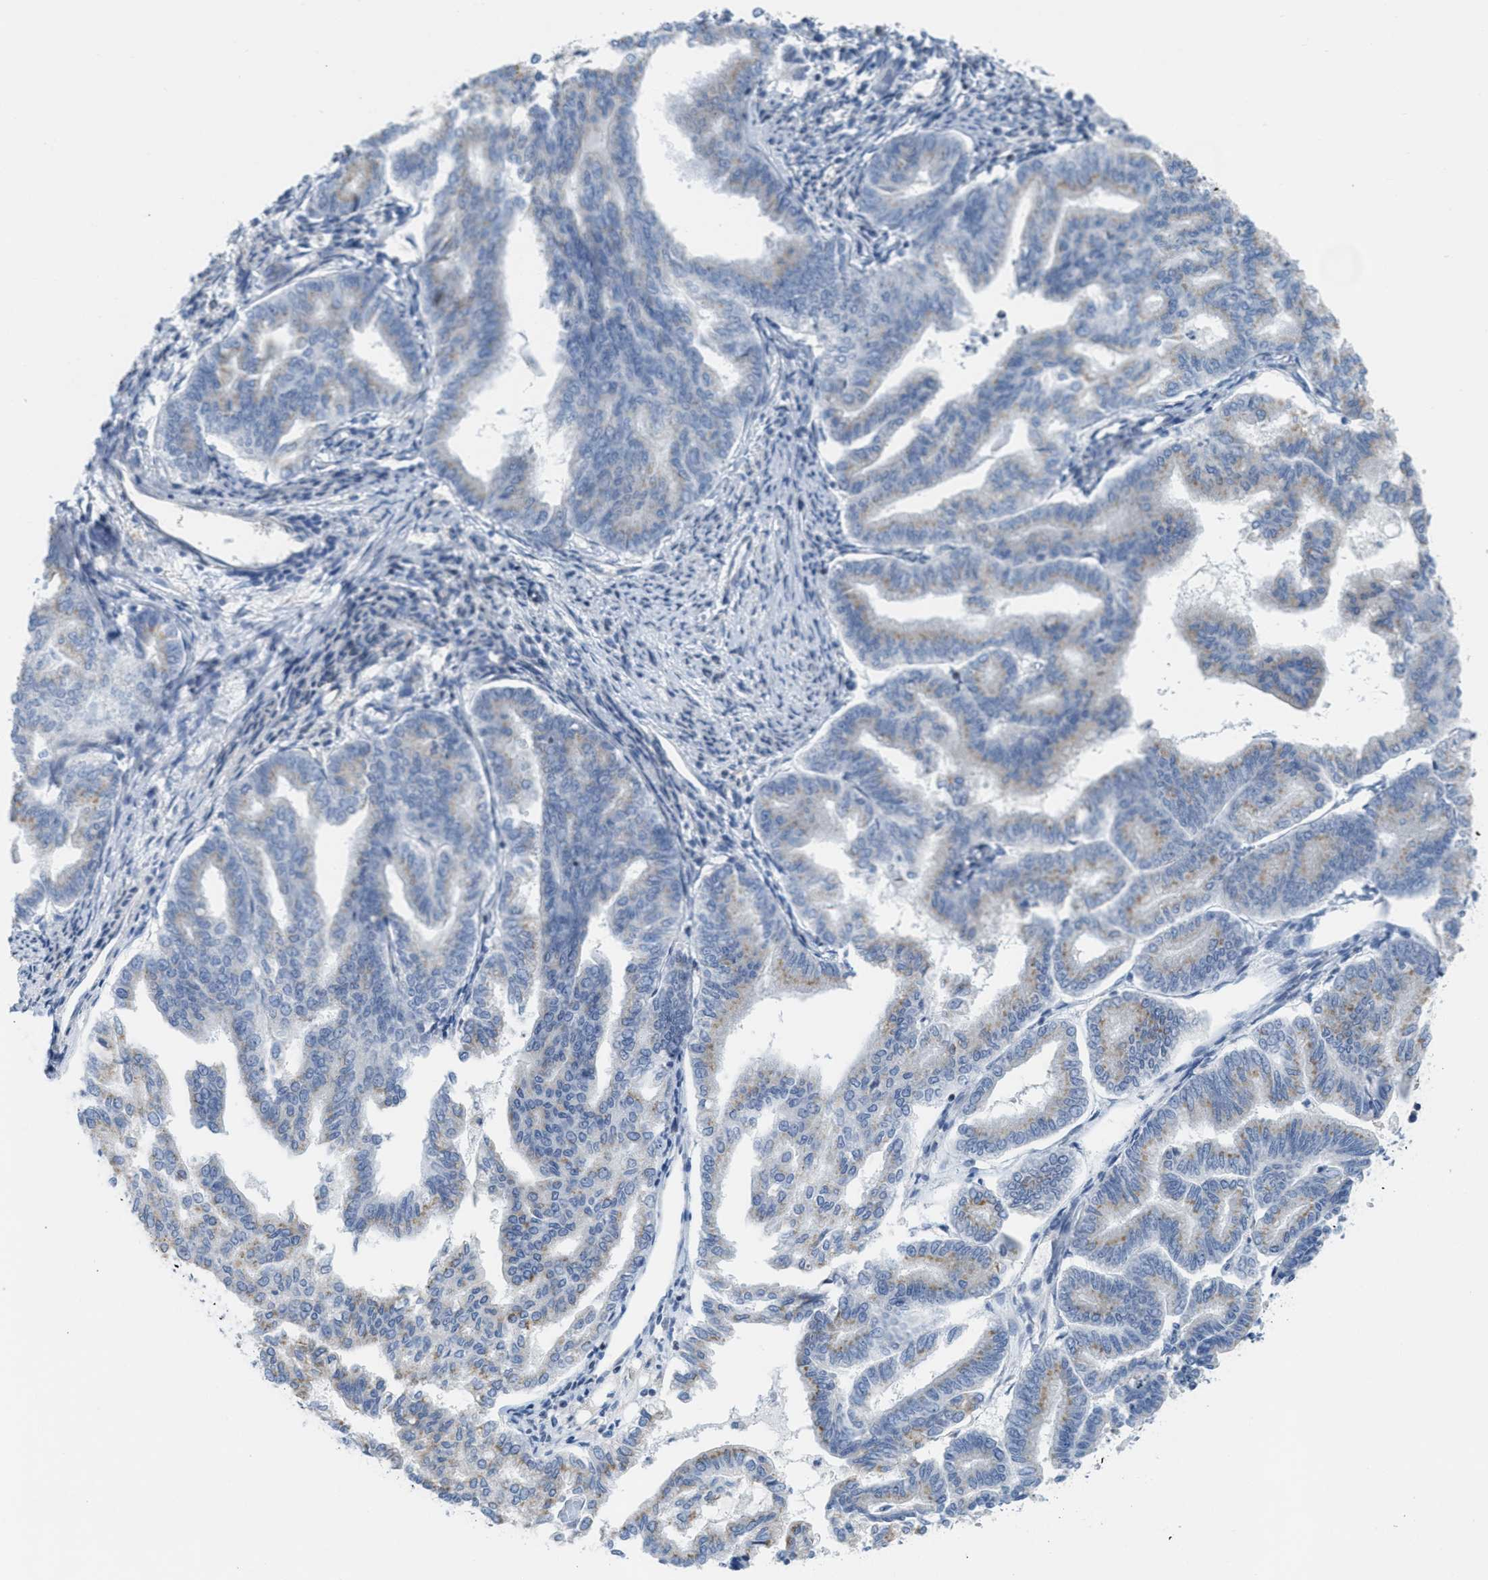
{"staining": {"intensity": "negative", "quantity": "none", "location": "none"}, "tissue": "endometrial cancer", "cell_type": "Tumor cells", "image_type": "cancer", "snomed": [{"axis": "morphology", "description": "Adenocarcinoma, NOS"}, {"axis": "topography", "description": "Endometrium"}], "caption": "The micrograph demonstrates no staining of tumor cells in endometrial cancer (adenocarcinoma).", "gene": "ASGR1", "patient": {"sex": "female", "age": 79}}